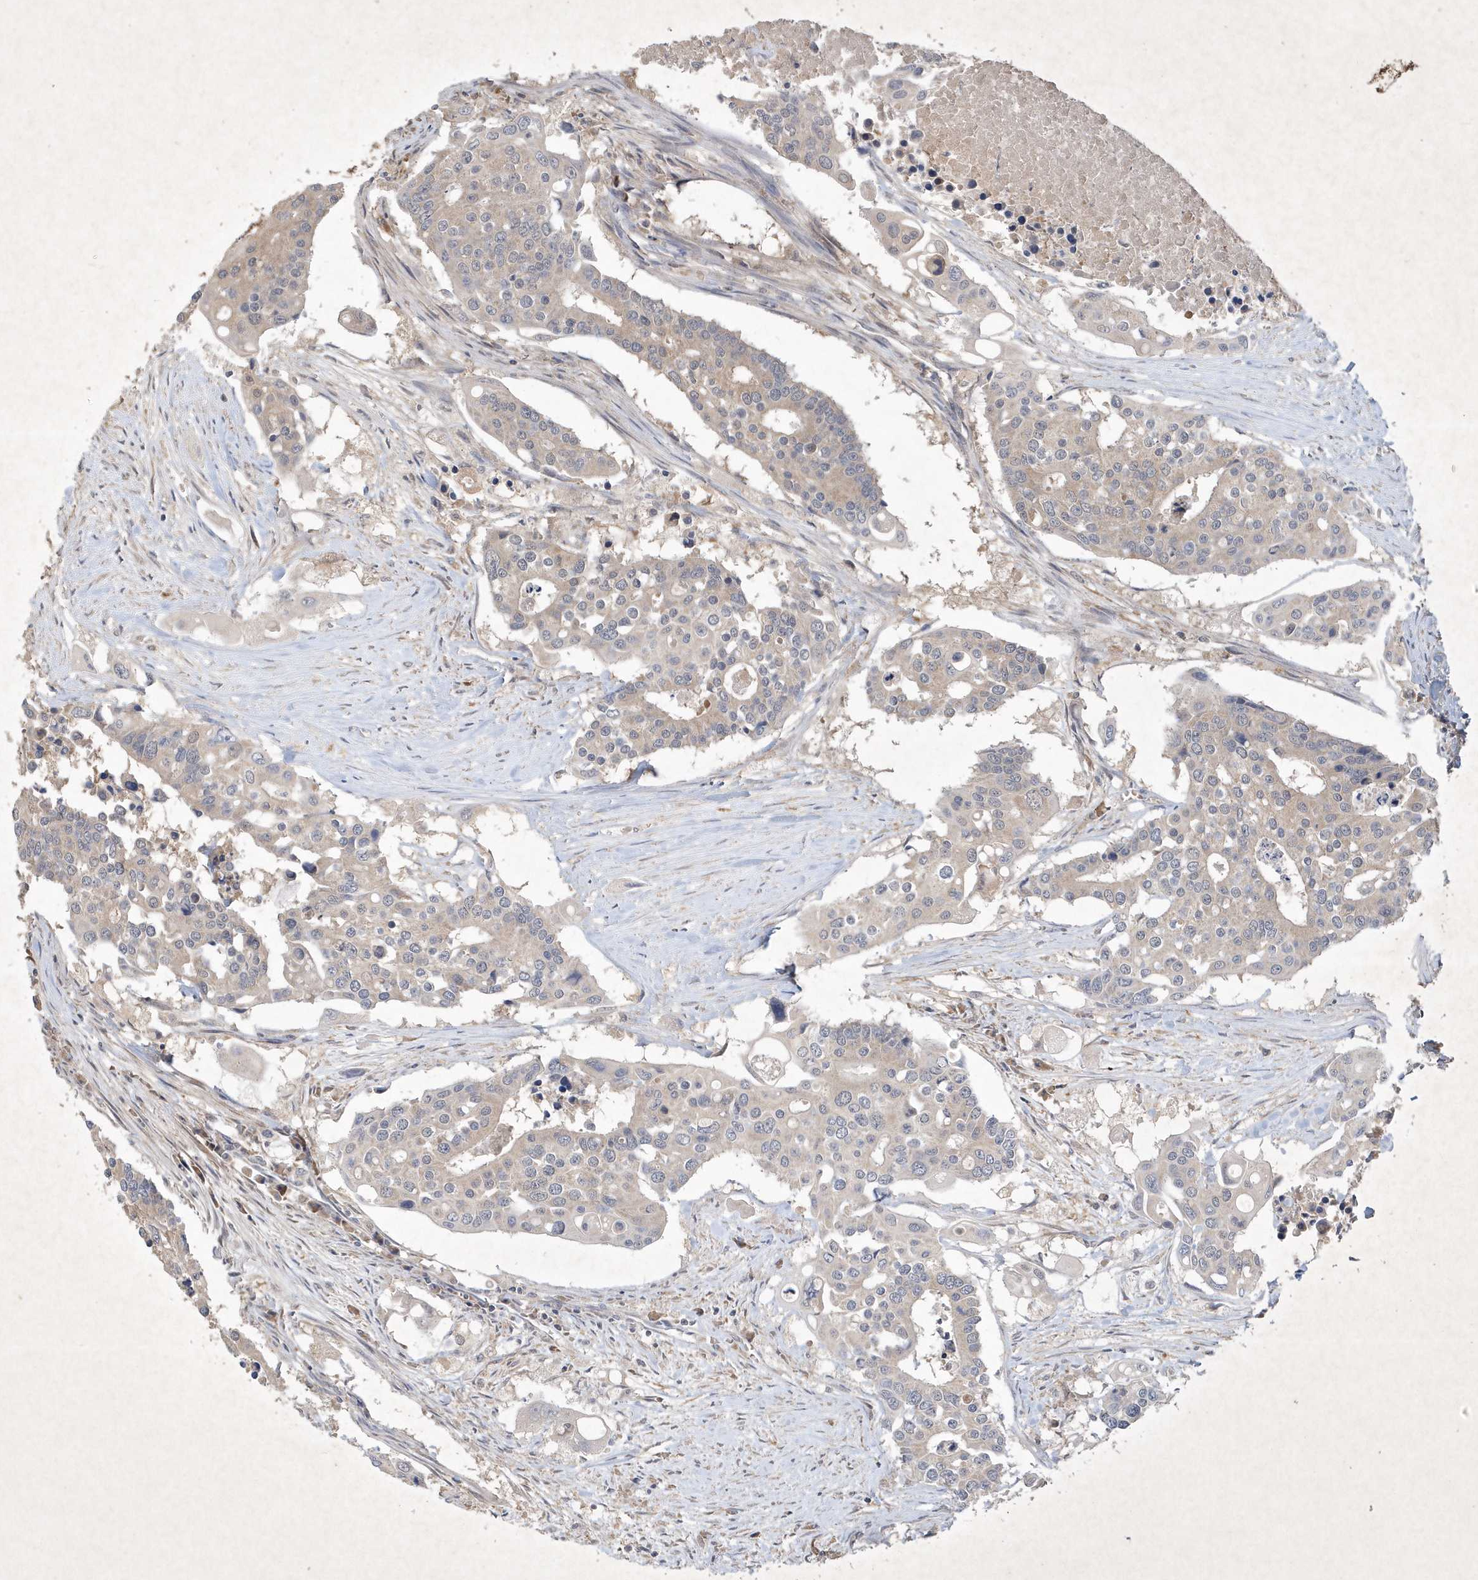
{"staining": {"intensity": "weak", "quantity": "<25%", "location": "cytoplasmic/membranous"}, "tissue": "colorectal cancer", "cell_type": "Tumor cells", "image_type": "cancer", "snomed": [{"axis": "morphology", "description": "Adenocarcinoma, NOS"}, {"axis": "topography", "description": "Colon"}], "caption": "Micrograph shows no significant protein positivity in tumor cells of colorectal adenocarcinoma.", "gene": "AKR7A2", "patient": {"sex": "male", "age": 77}}